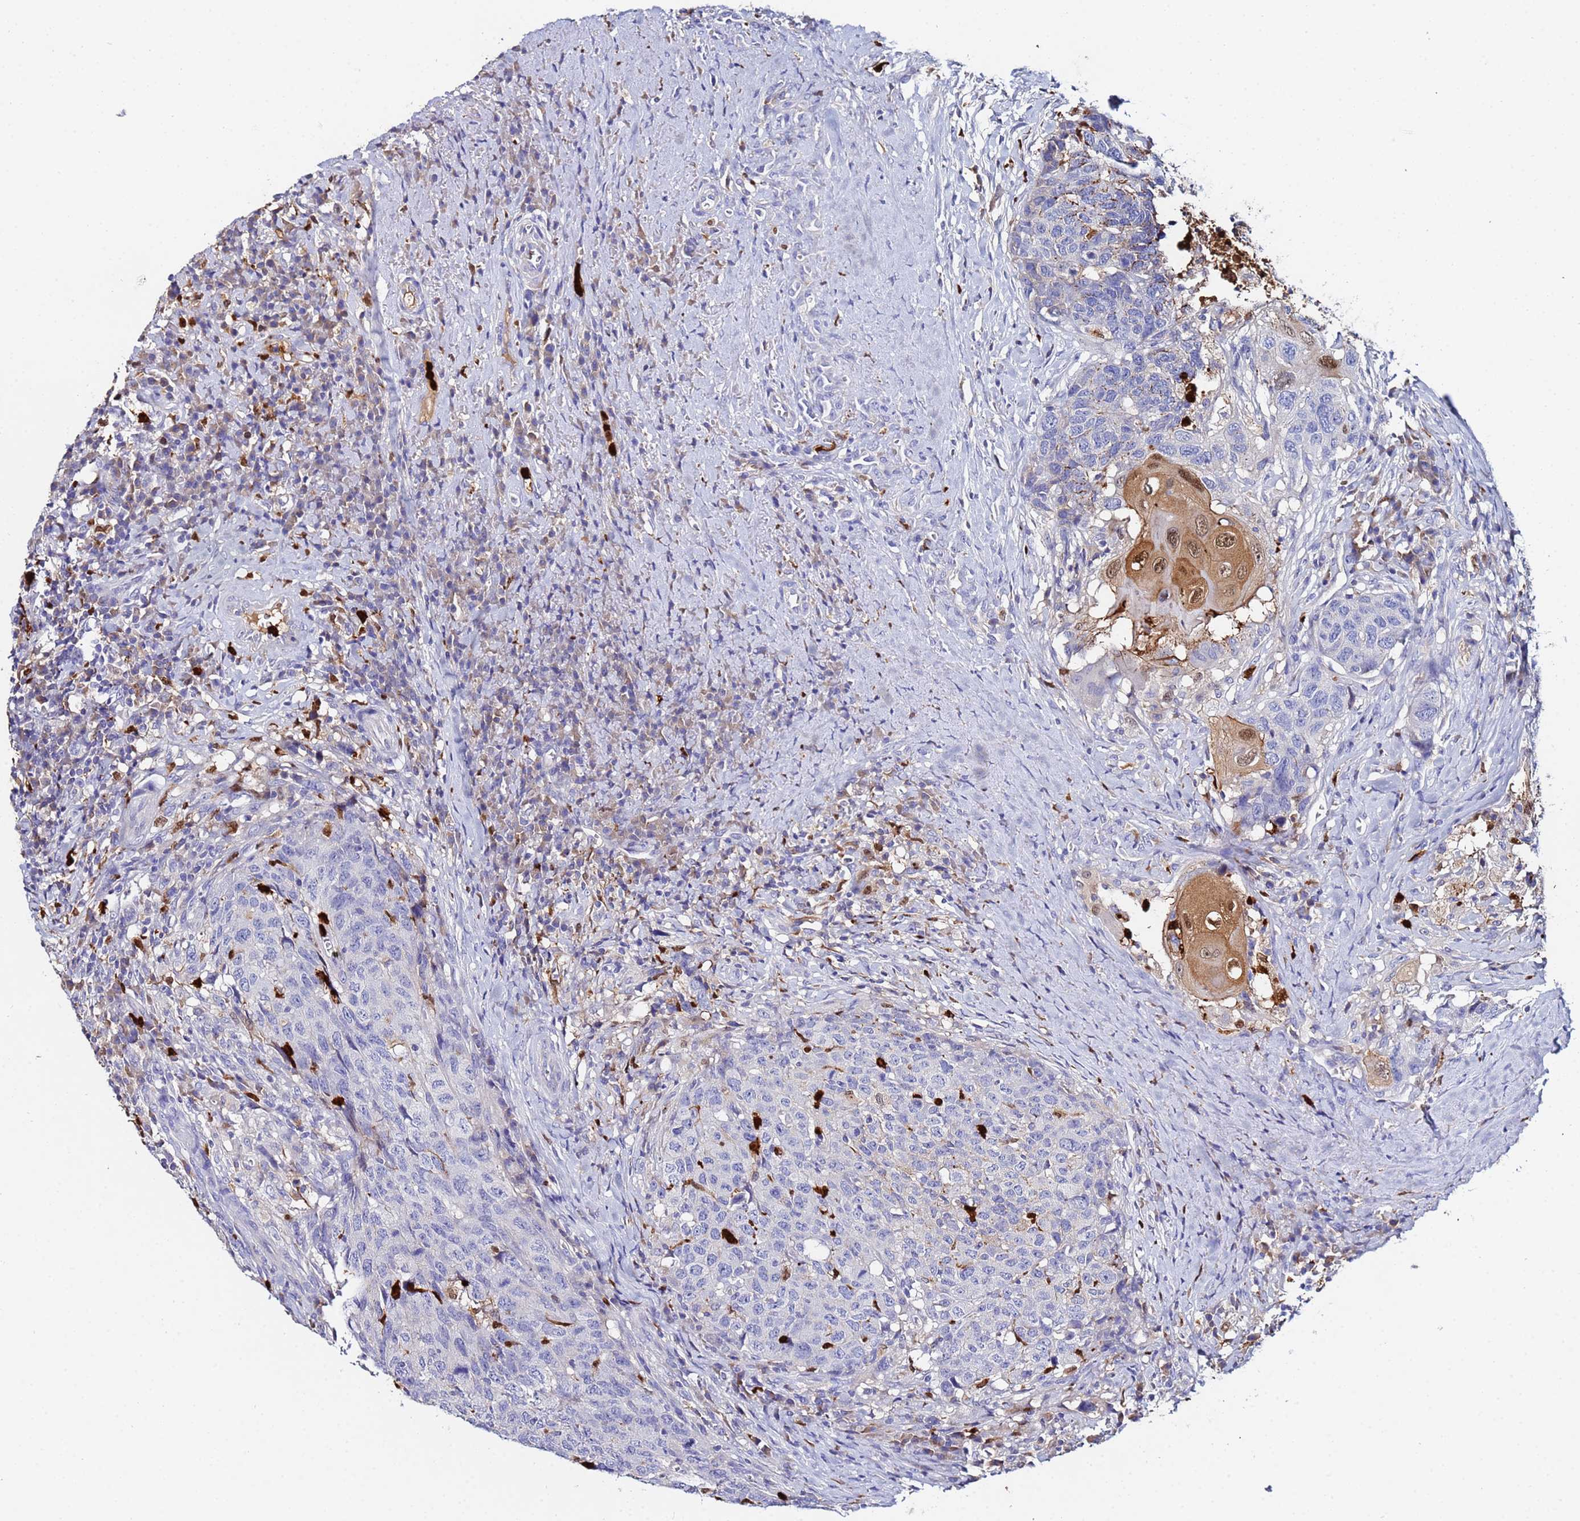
{"staining": {"intensity": "moderate", "quantity": "<25%", "location": "cytoplasmic/membranous,nuclear"}, "tissue": "head and neck cancer", "cell_type": "Tumor cells", "image_type": "cancer", "snomed": [{"axis": "morphology", "description": "Squamous cell carcinoma, NOS"}, {"axis": "topography", "description": "Head-Neck"}], "caption": "Squamous cell carcinoma (head and neck) stained with a protein marker shows moderate staining in tumor cells.", "gene": "TUBAL3", "patient": {"sex": "male", "age": 66}}